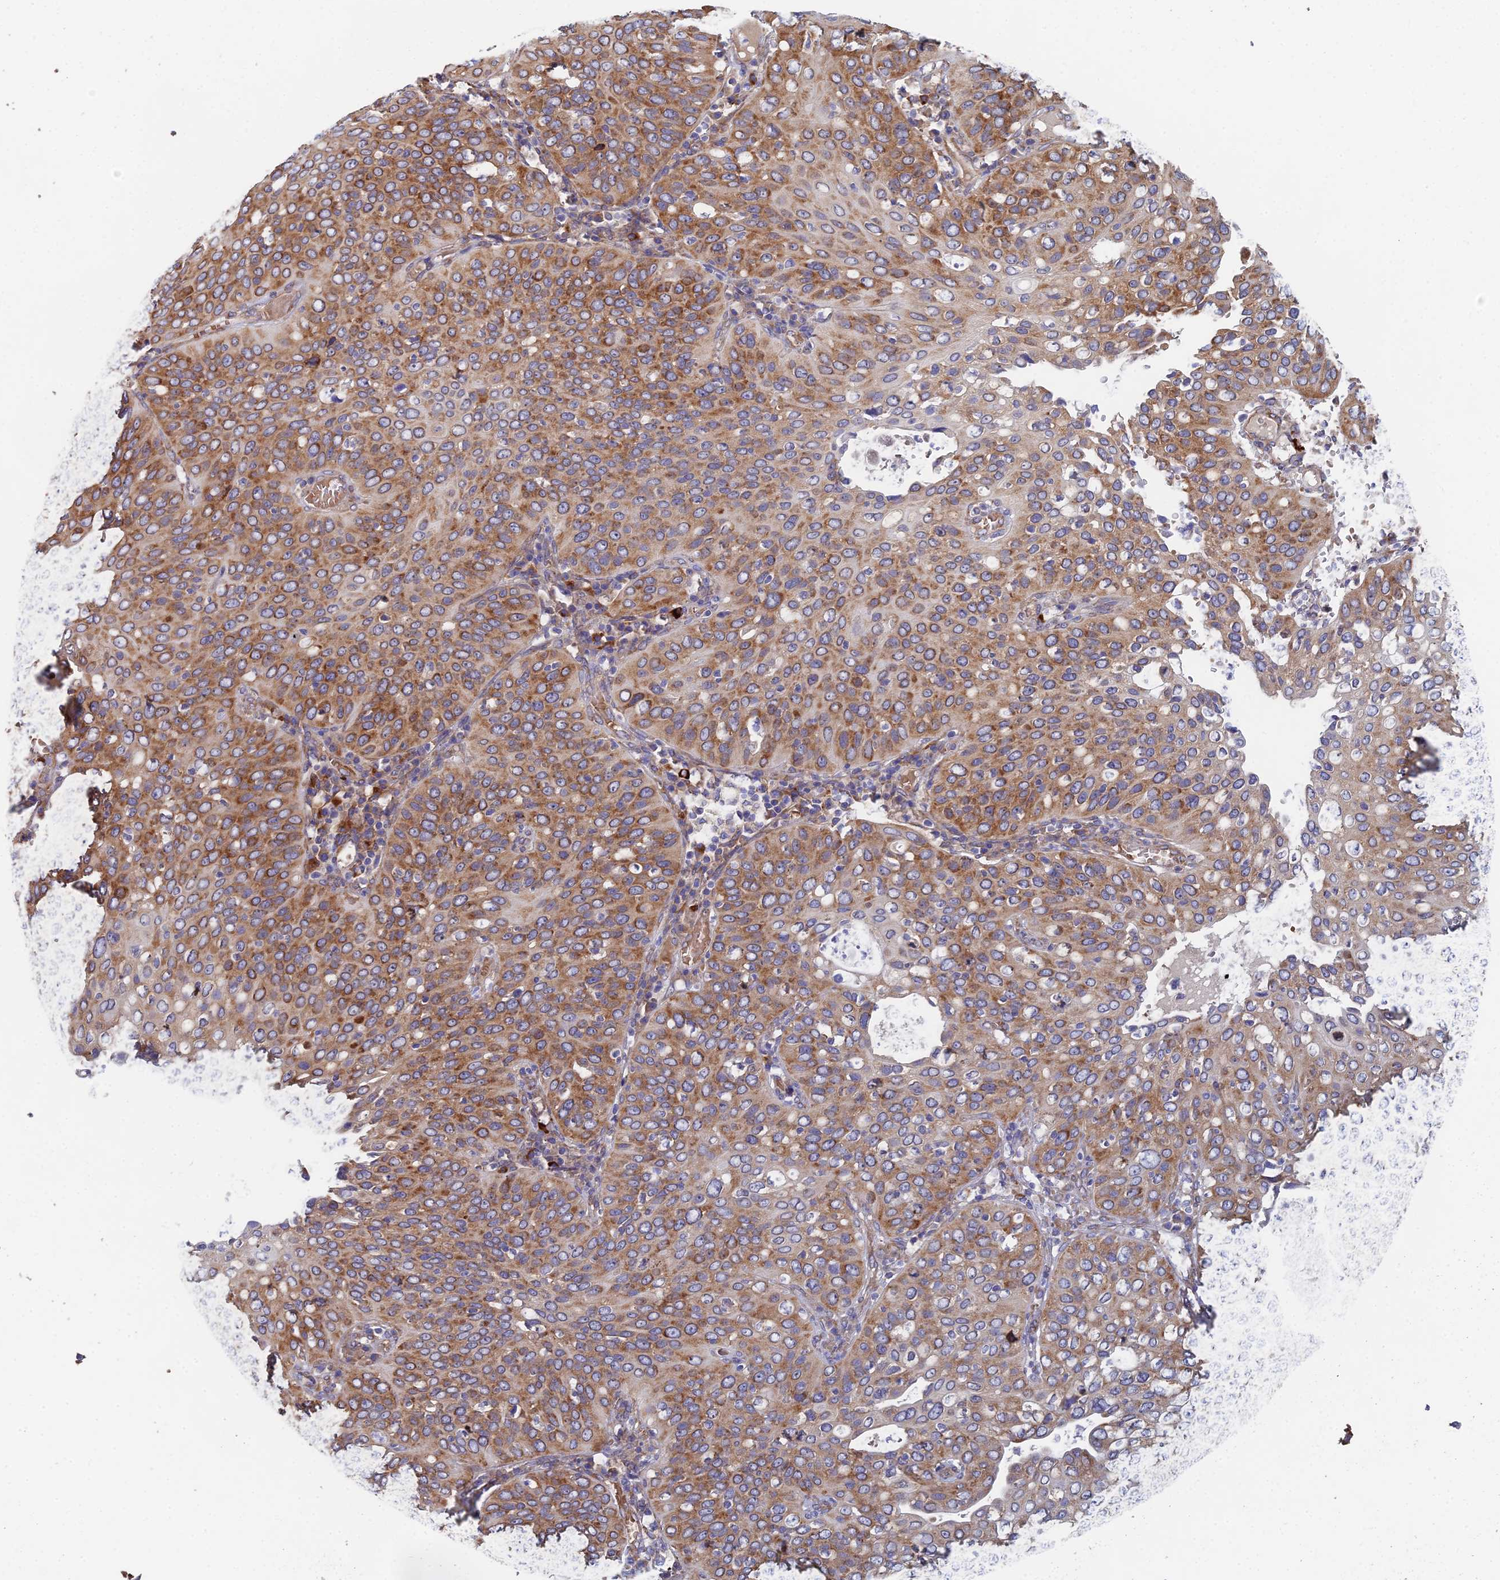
{"staining": {"intensity": "moderate", "quantity": "25%-75%", "location": "cytoplasmic/membranous"}, "tissue": "cervical cancer", "cell_type": "Tumor cells", "image_type": "cancer", "snomed": [{"axis": "morphology", "description": "Squamous cell carcinoma, NOS"}, {"axis": "topography", "description": "Cervix"}], "caption": "The photomicrograph shows a brown stain indicating the presence of a protein in the cytoplasmic/membranous of tumor cells in cervical cancer.", "gene": "ELOF1", "patient": {"sex": "female", "age": 36}}